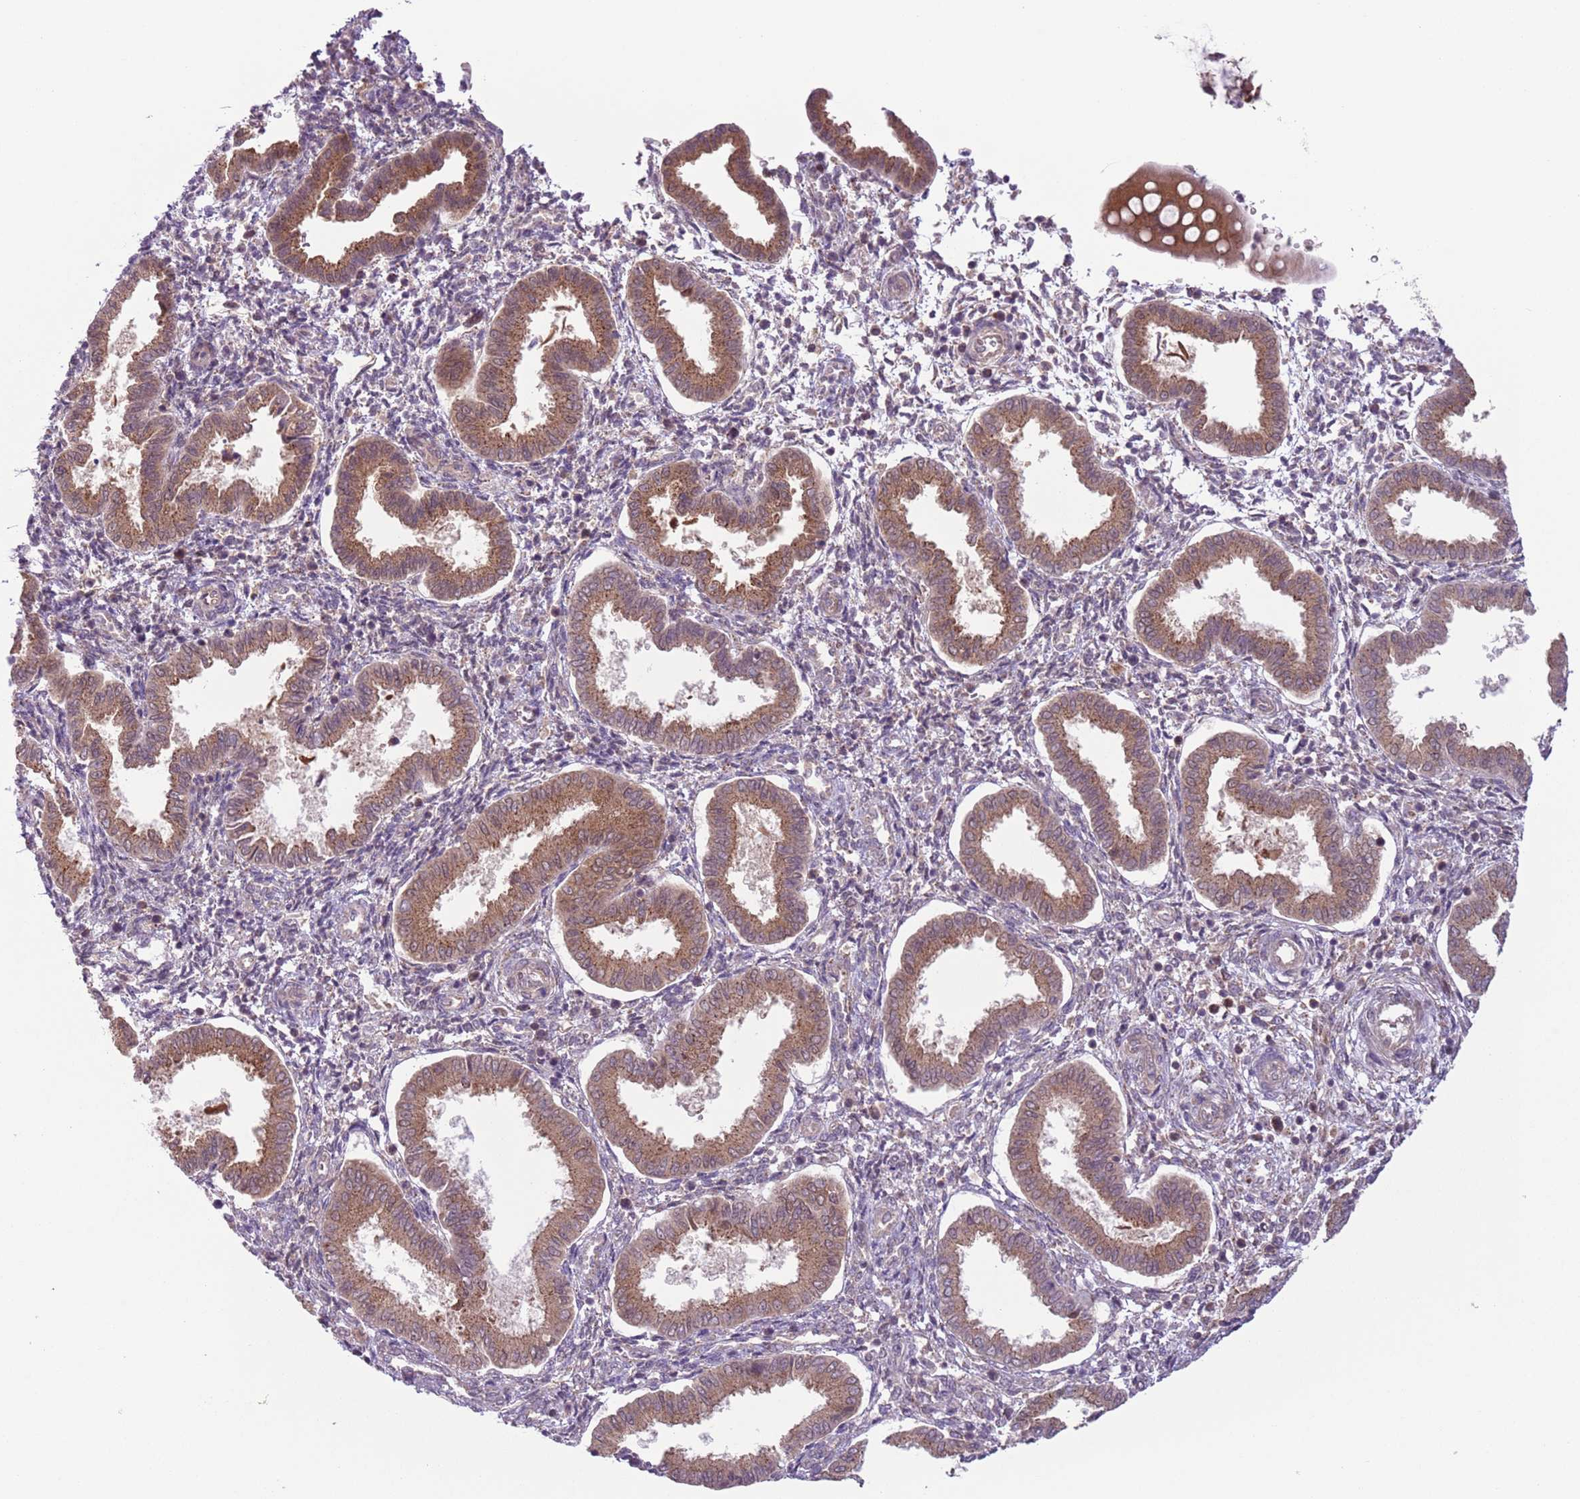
{"staining": {"intensity": "weak", "quantity": "25%-75%", "location": "cytoplasmic/membranous"}, "tissue": "endometrium", "cell_type": "Cells in endometrial stroma", "image_type": "normal", "snomed": [{"axis": "morphology", "description": "Normal tissue, NOS"}, {"axis": "topography", "description": "Endometrium"}], "caption": "Immunohistochemical staining of unremarkable endometrium exhibits 25%-75% levels of weak cytoplasmic/membranous protein positivity in about 25%-75% of cells in endometrial stroma.", "gene": "COPE", "patient": {"sex": "female", "age": 24}}